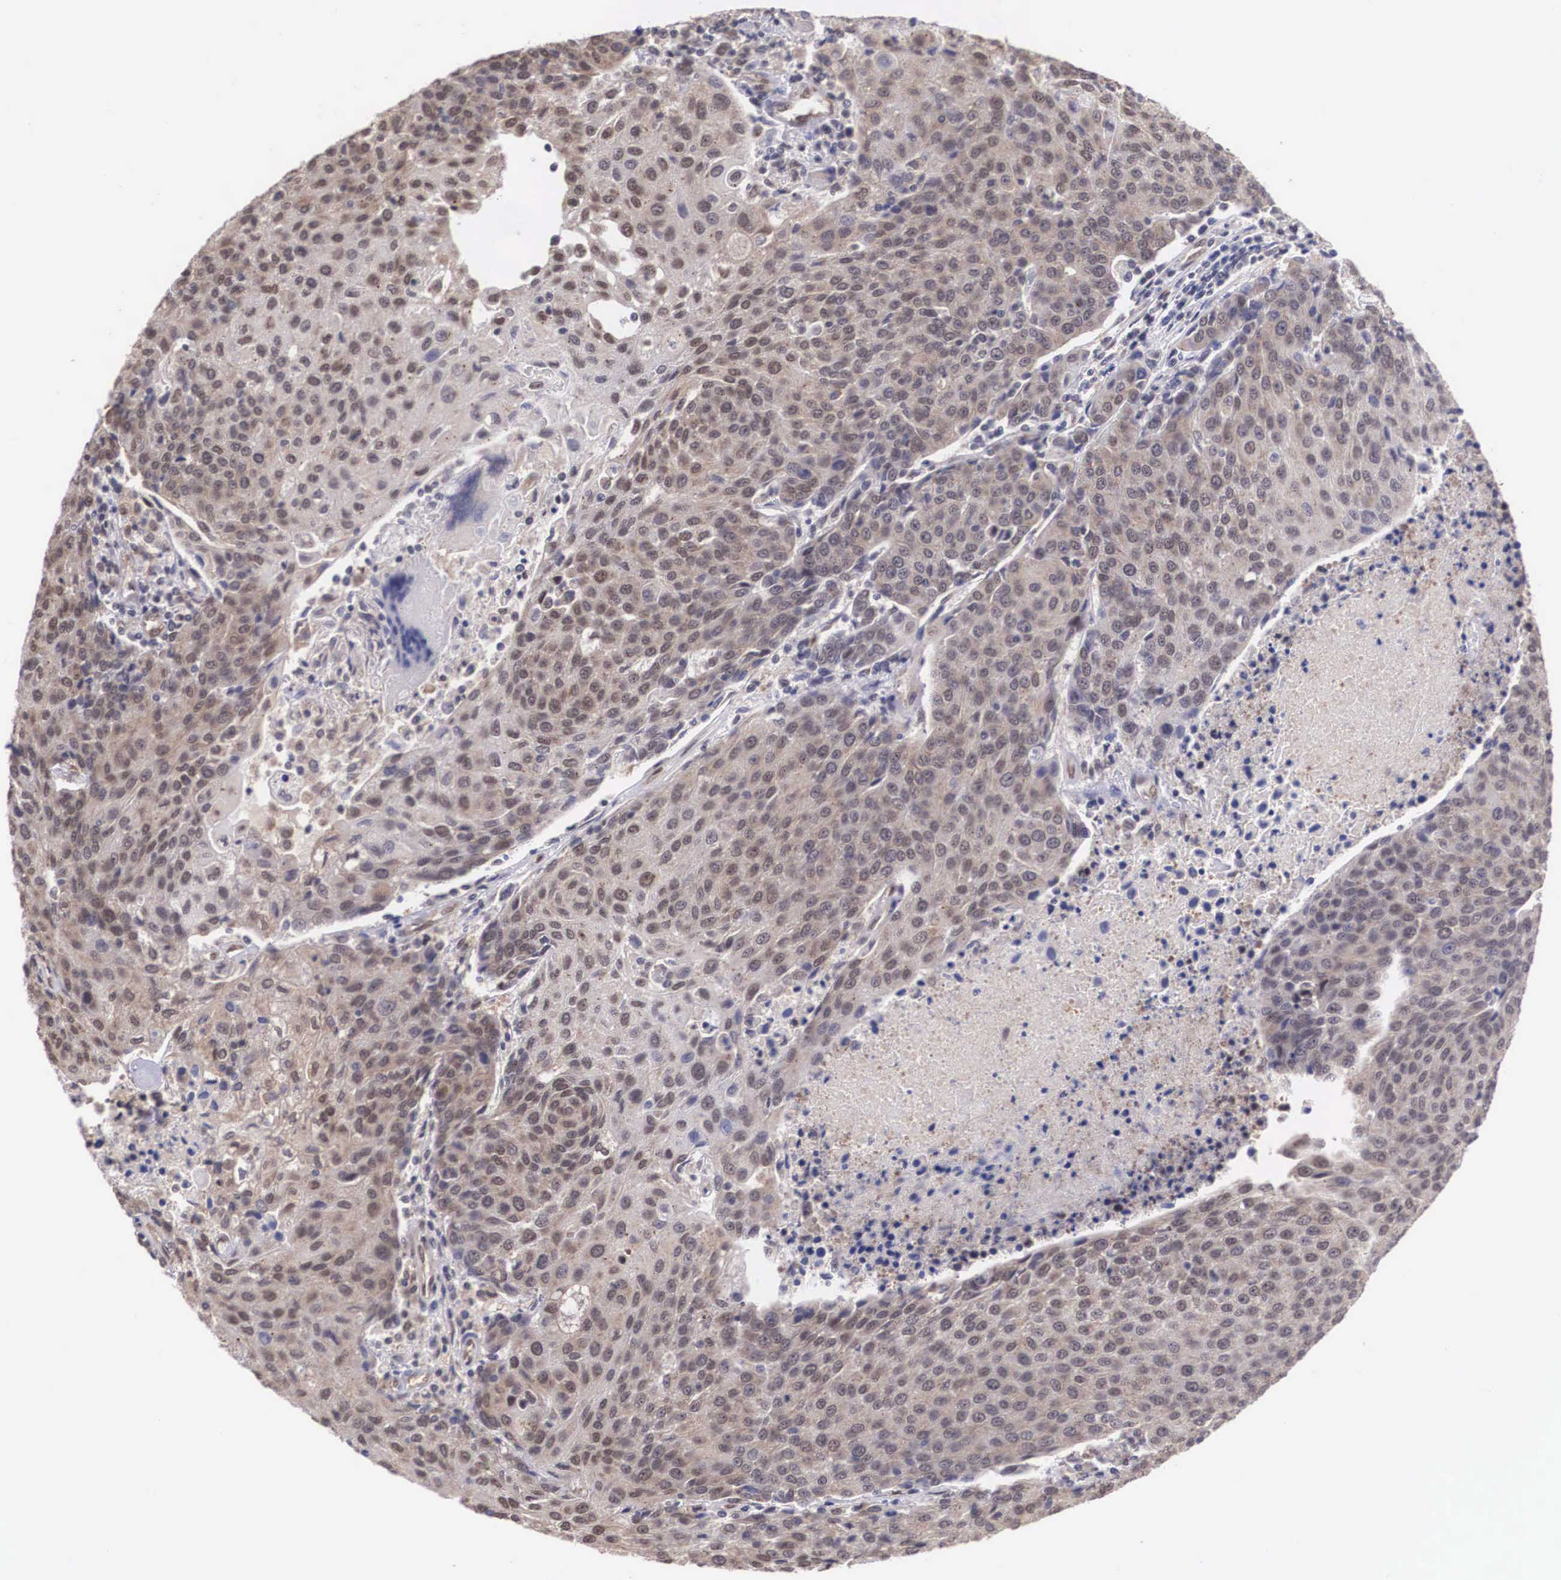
{"staining": {"intensity": "weak", "quantity": "25%-75%", "location": "cytoplasmic/membranous"}, "tissue": "urothelial cancer", "cell_type": "Tumor cells", "image_type": "cancer", "snomed": [{"axis": "morphology", "description": "Urothelial carcinoma, High grade"}, {"axis": "topography", "description": "Urinary bladder"}], "caption": "A histopathology image of urothelial cancer stained for a protein displays weak cytoplasmic/membranous brown staining in tumor cells.", "gene": "OTX2", "patient": {"sex": "female", "age": 85}}